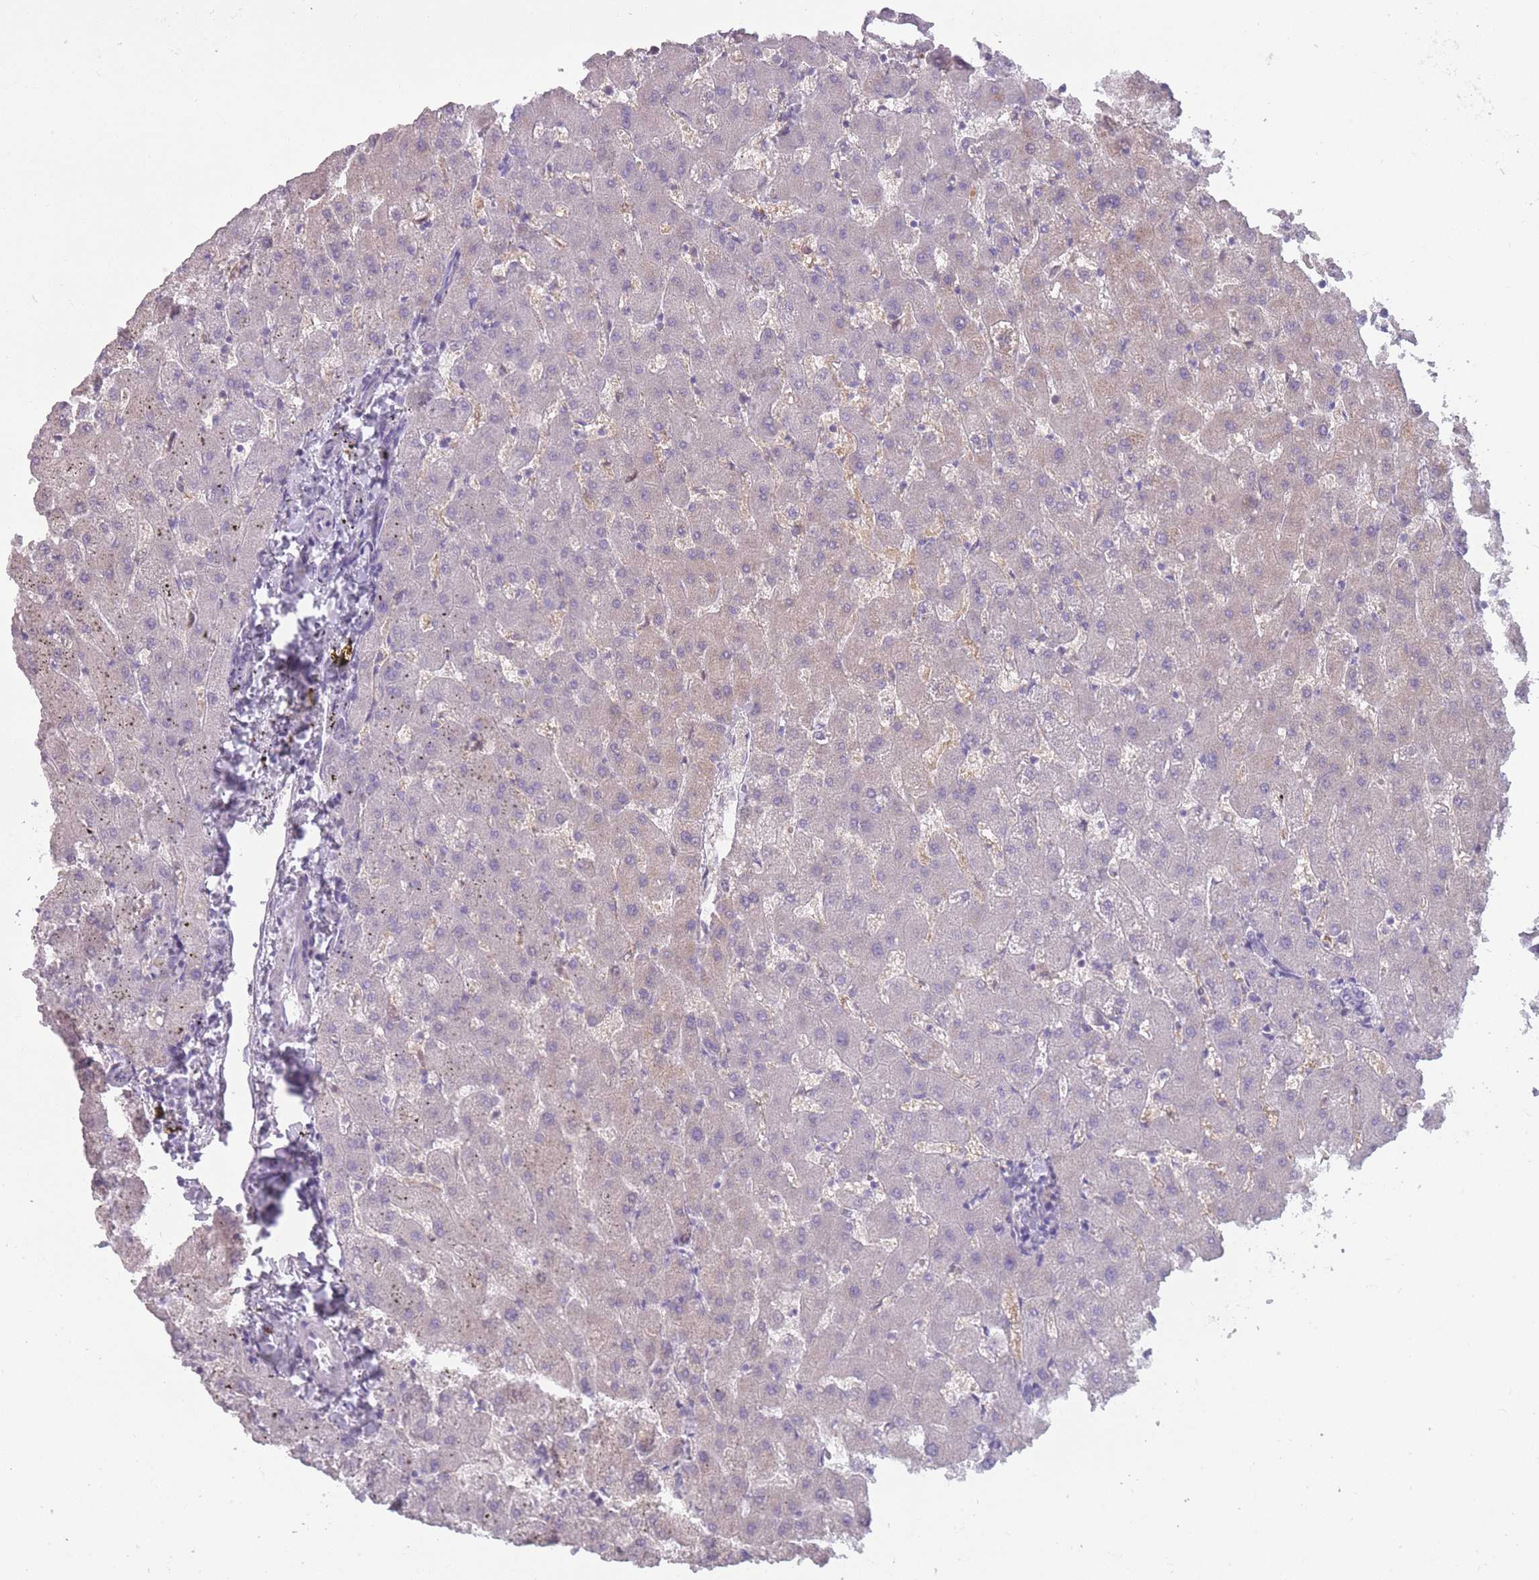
{"staining": {"intensity": "negative", "quantity": "none", "location": "none"}, "tissue": "liver", "cell_type": "Cholangiocytes", "image_type": "normal", "snomed": [{"axis": "morphology", "description": "Normal tissue, NOS"}, {"axis": "topography", "description": "Liver"}], "caption": "Immunohistochemistry (IHC) of unremarkable liver demonstrates no staining in cholangiocytes. (Immunohistochemistry (IHC), brightfield microscopy, high magnification).", "gene": "LGALS9B", "patient": {"sex": "female", "age": 63}}